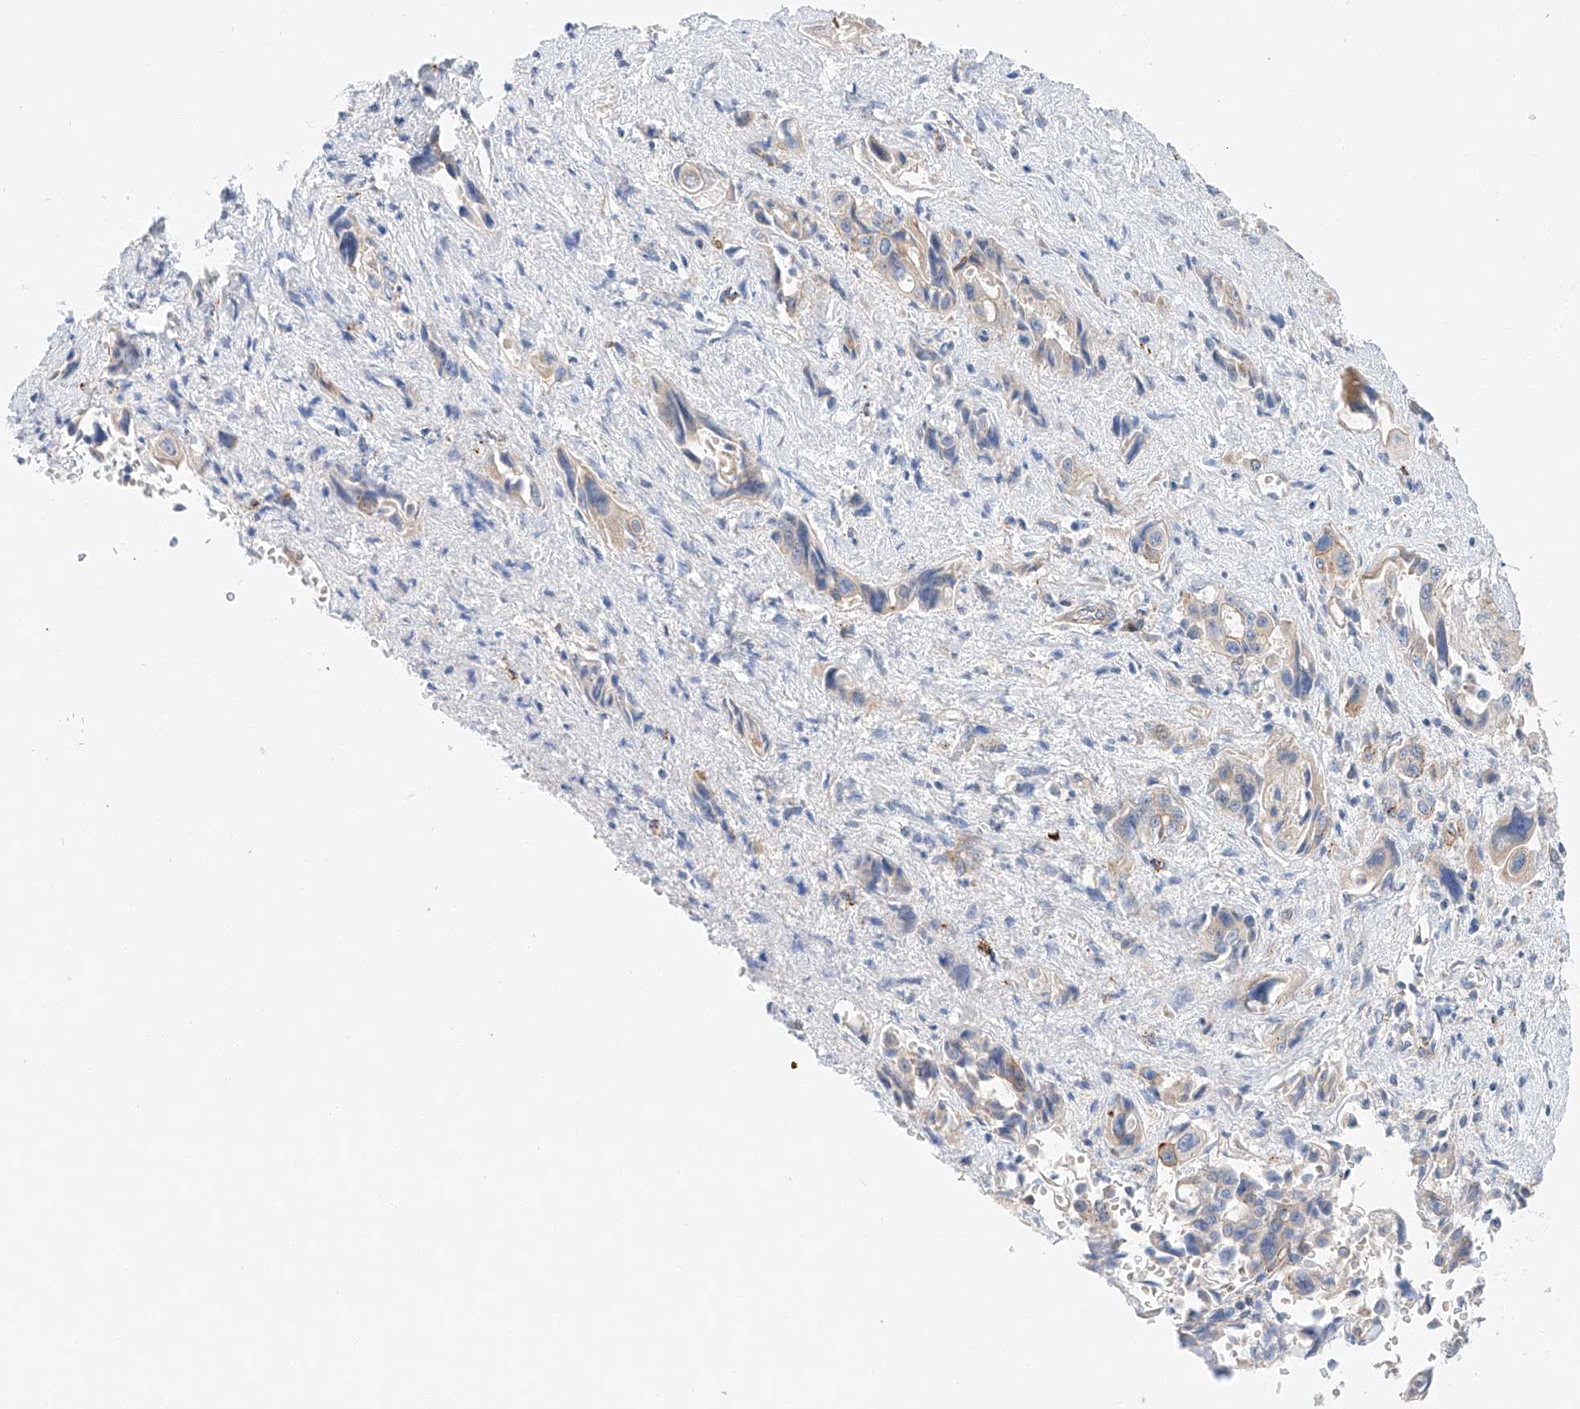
{"staining": {"intensity": "moderate", "quantity": "<25%", "location": "cytoplasmic/membranous"}, "tissue": "pancreatic cancer", "cell_type": "Tumor cells", "image_type": "cancer", "snomed": [{"axis": "morphology", "description": "Adenocarcinoma, NOS"}, {"axis": "topography", "description": "Pancreas"}], "caption": "Human adenocarcinoma (pancreatic) stained for a protein (brown) exhibits moderate cytoplasmic/membranous positive expression in about <25% of tumor cells.", "gene": "MINDY4", "patient": {"sex": "male", "age": 46}}